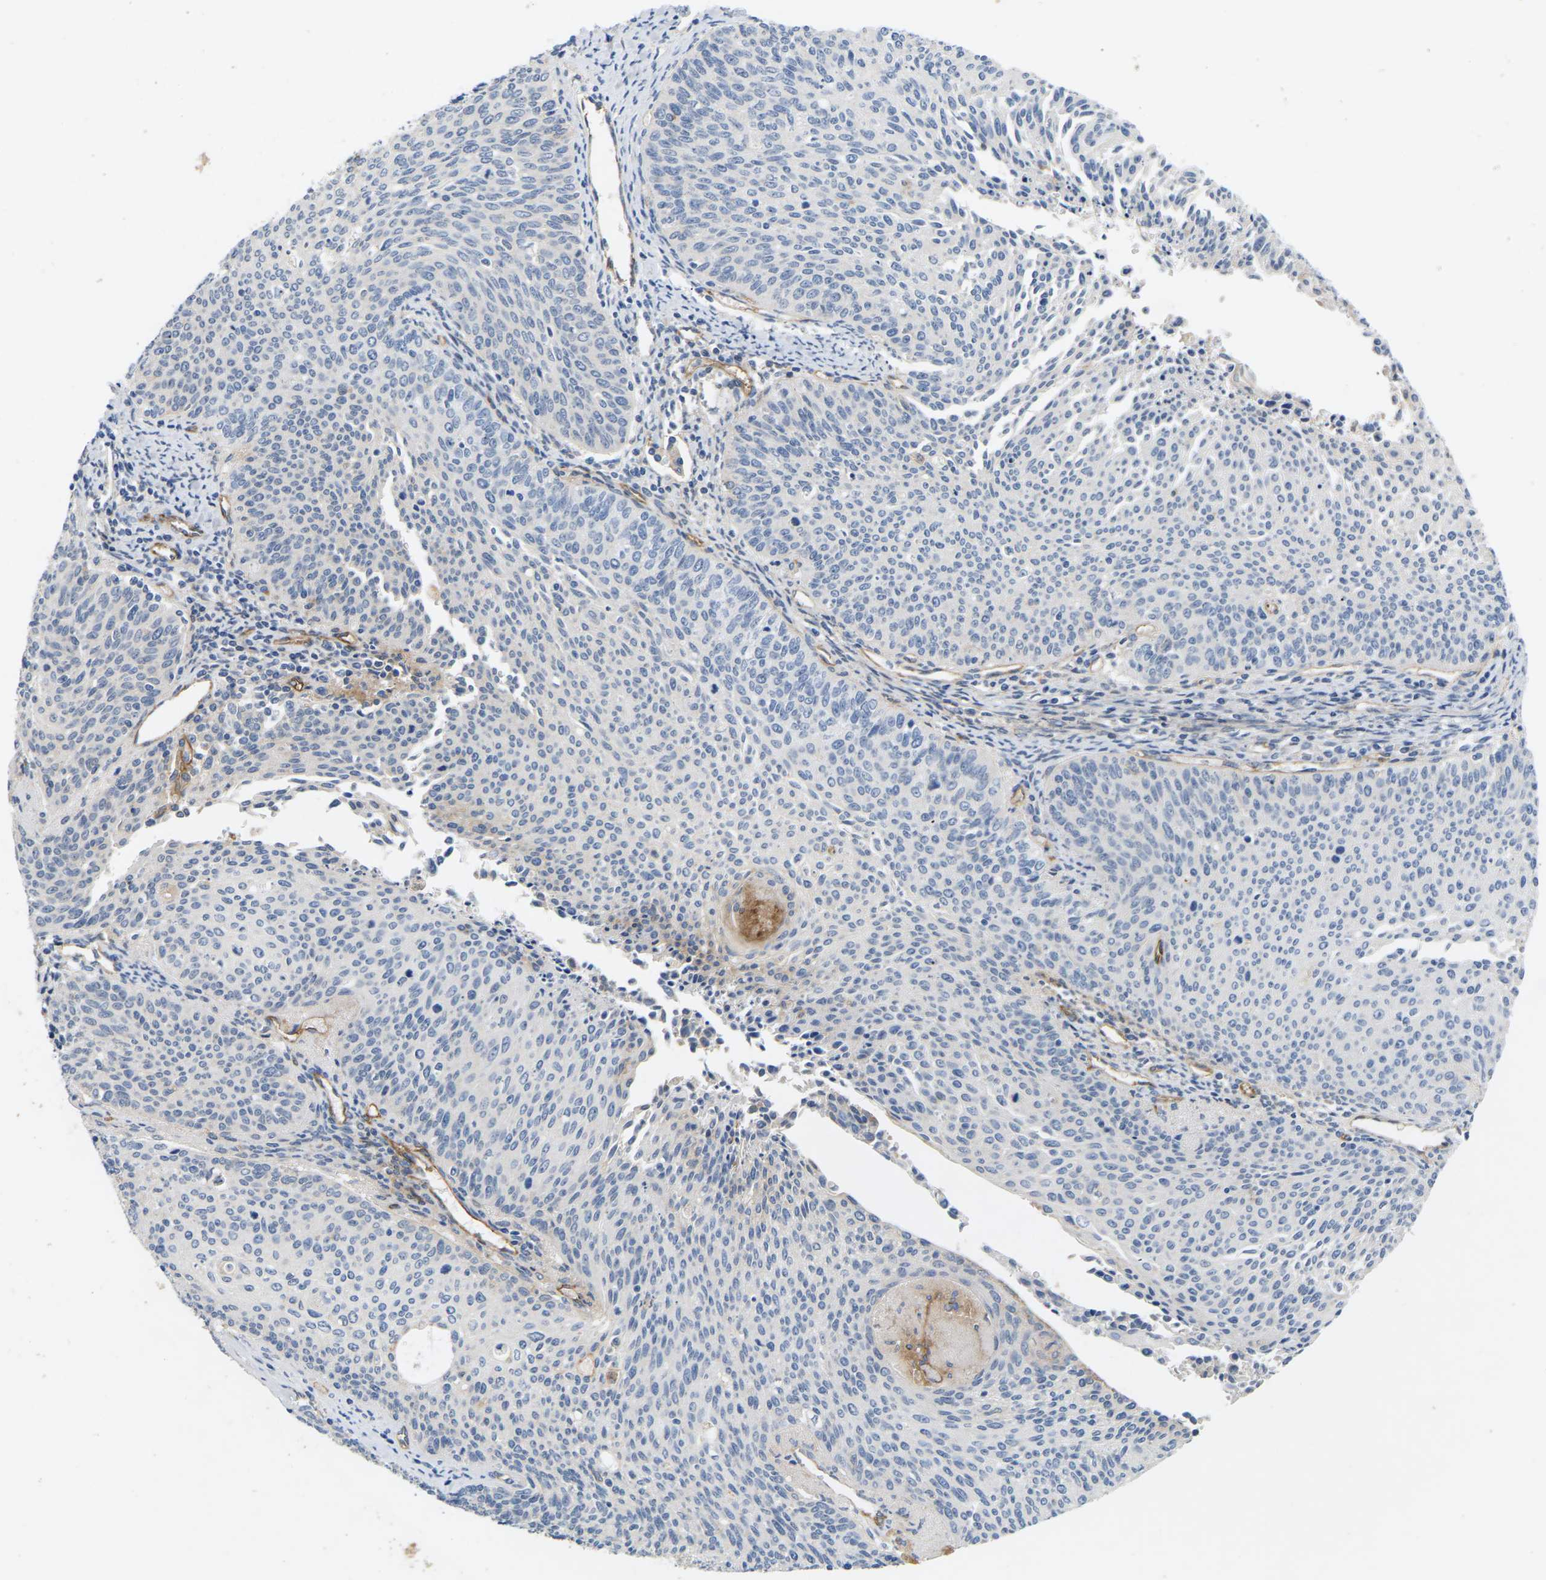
{"staining": {"intensity": "negative", "quantity": "none", "location": "none"}, "tissue": "cervical cancer", "cell_type": "Tumor cells", "image_type": "cancer", "snomed": [{"axis": "morphology", "description": "Squamous cell carcinoma, NOS"}, {"axis": "topography", "description": "Cervix"}], "caption": "The histopathology image shows no significant staining in tumor cells of cervical cancer (squamous cell carcinoma).", "gene": "ITGA5", "patient": {"sex": "female", "age": 55}}